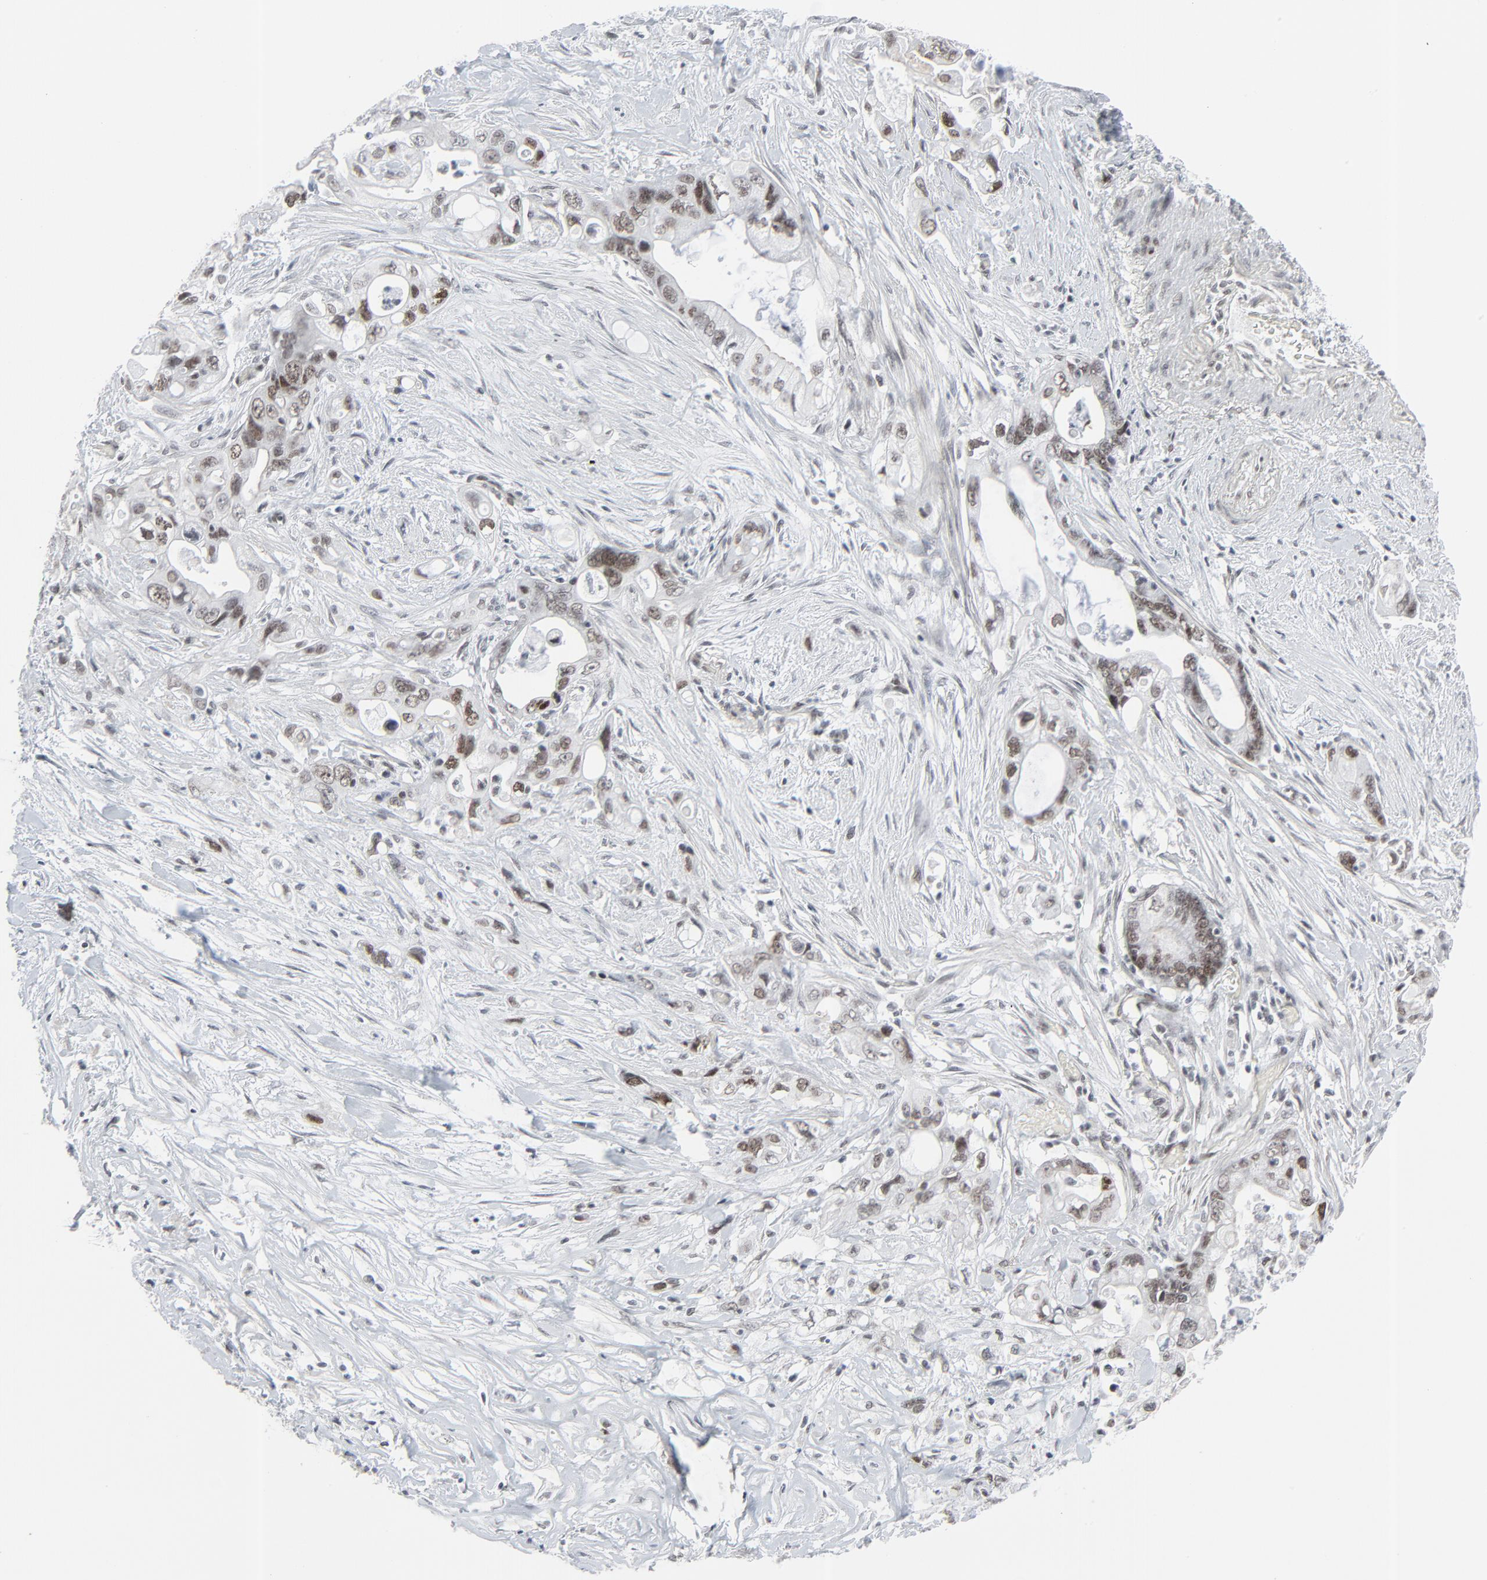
{"staining": {"intensity": "moderate", "quantity": "25%-75%", "location": "nuclear"}, "tissue": "pancreatic cancer", "cell_type": "Tumor cells", "image_type": "cancer", "snomed": [{"axis": "morphology", "description": "Normal tissue, NOS"}, {"axis": "topography", "description": "Pancreas"}], "caption": "A brown stain labels moderate nuclear staining of a protein in pancreatic cancer tumor cells.", "gene": "FBXO28", "patient": {"sex": "male", "age": 42}}